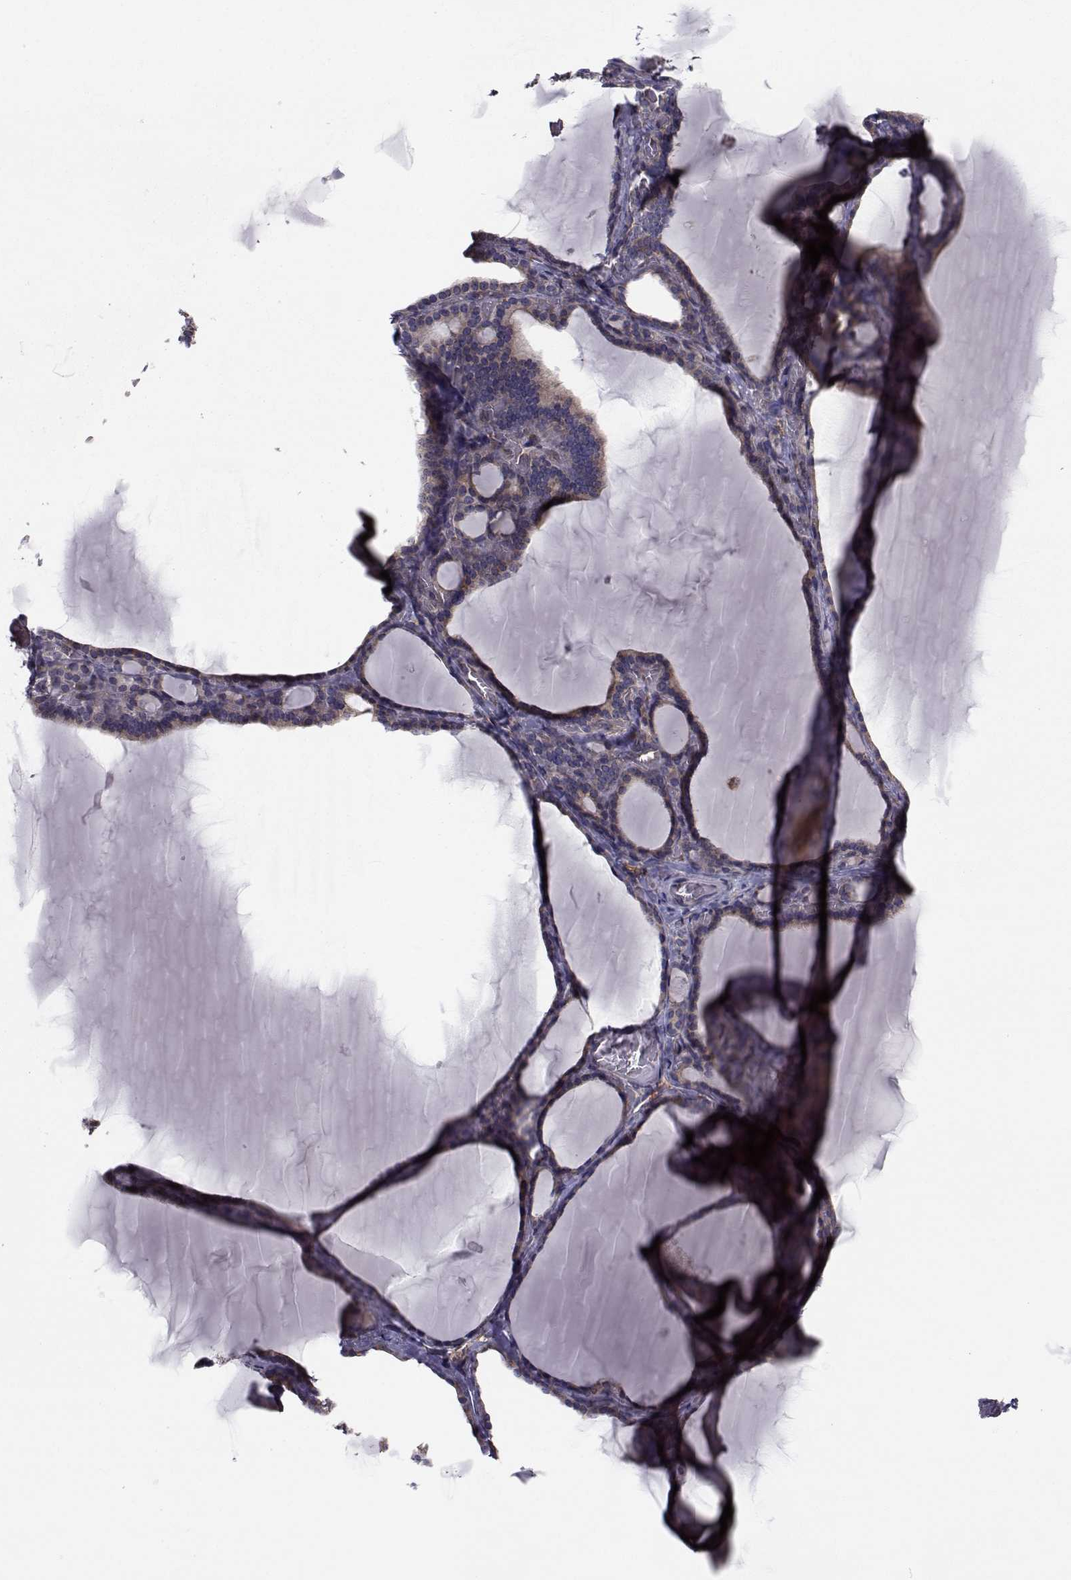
{"staining": {"intensity": "weak", "quantity": "25%-75%", "location": "cytoplasmic/membranous"}, "tissue": "thyroid gland", "cell_type": "Glandular cells", "image_type": "normal", "snomed": [{"axis": "morphology", "description": "Normal tissue, NOS"}, {"axis": "morphology", "description": "Hyperplasia, NOS"}, {"axis": "topography", "description": "Thyroid gland"}], "caption": "Immunohistochemistry of unremarkable thyroid gland demonstrates low levels of weak cytoplasmic/membranous positivity in about 25%-75% of glandular cells. (brown staining indicates protein expression, while blue staining denotes nuclei).", "gene": "TRIP10", "patient": {"sex": "female", "age": 27}}